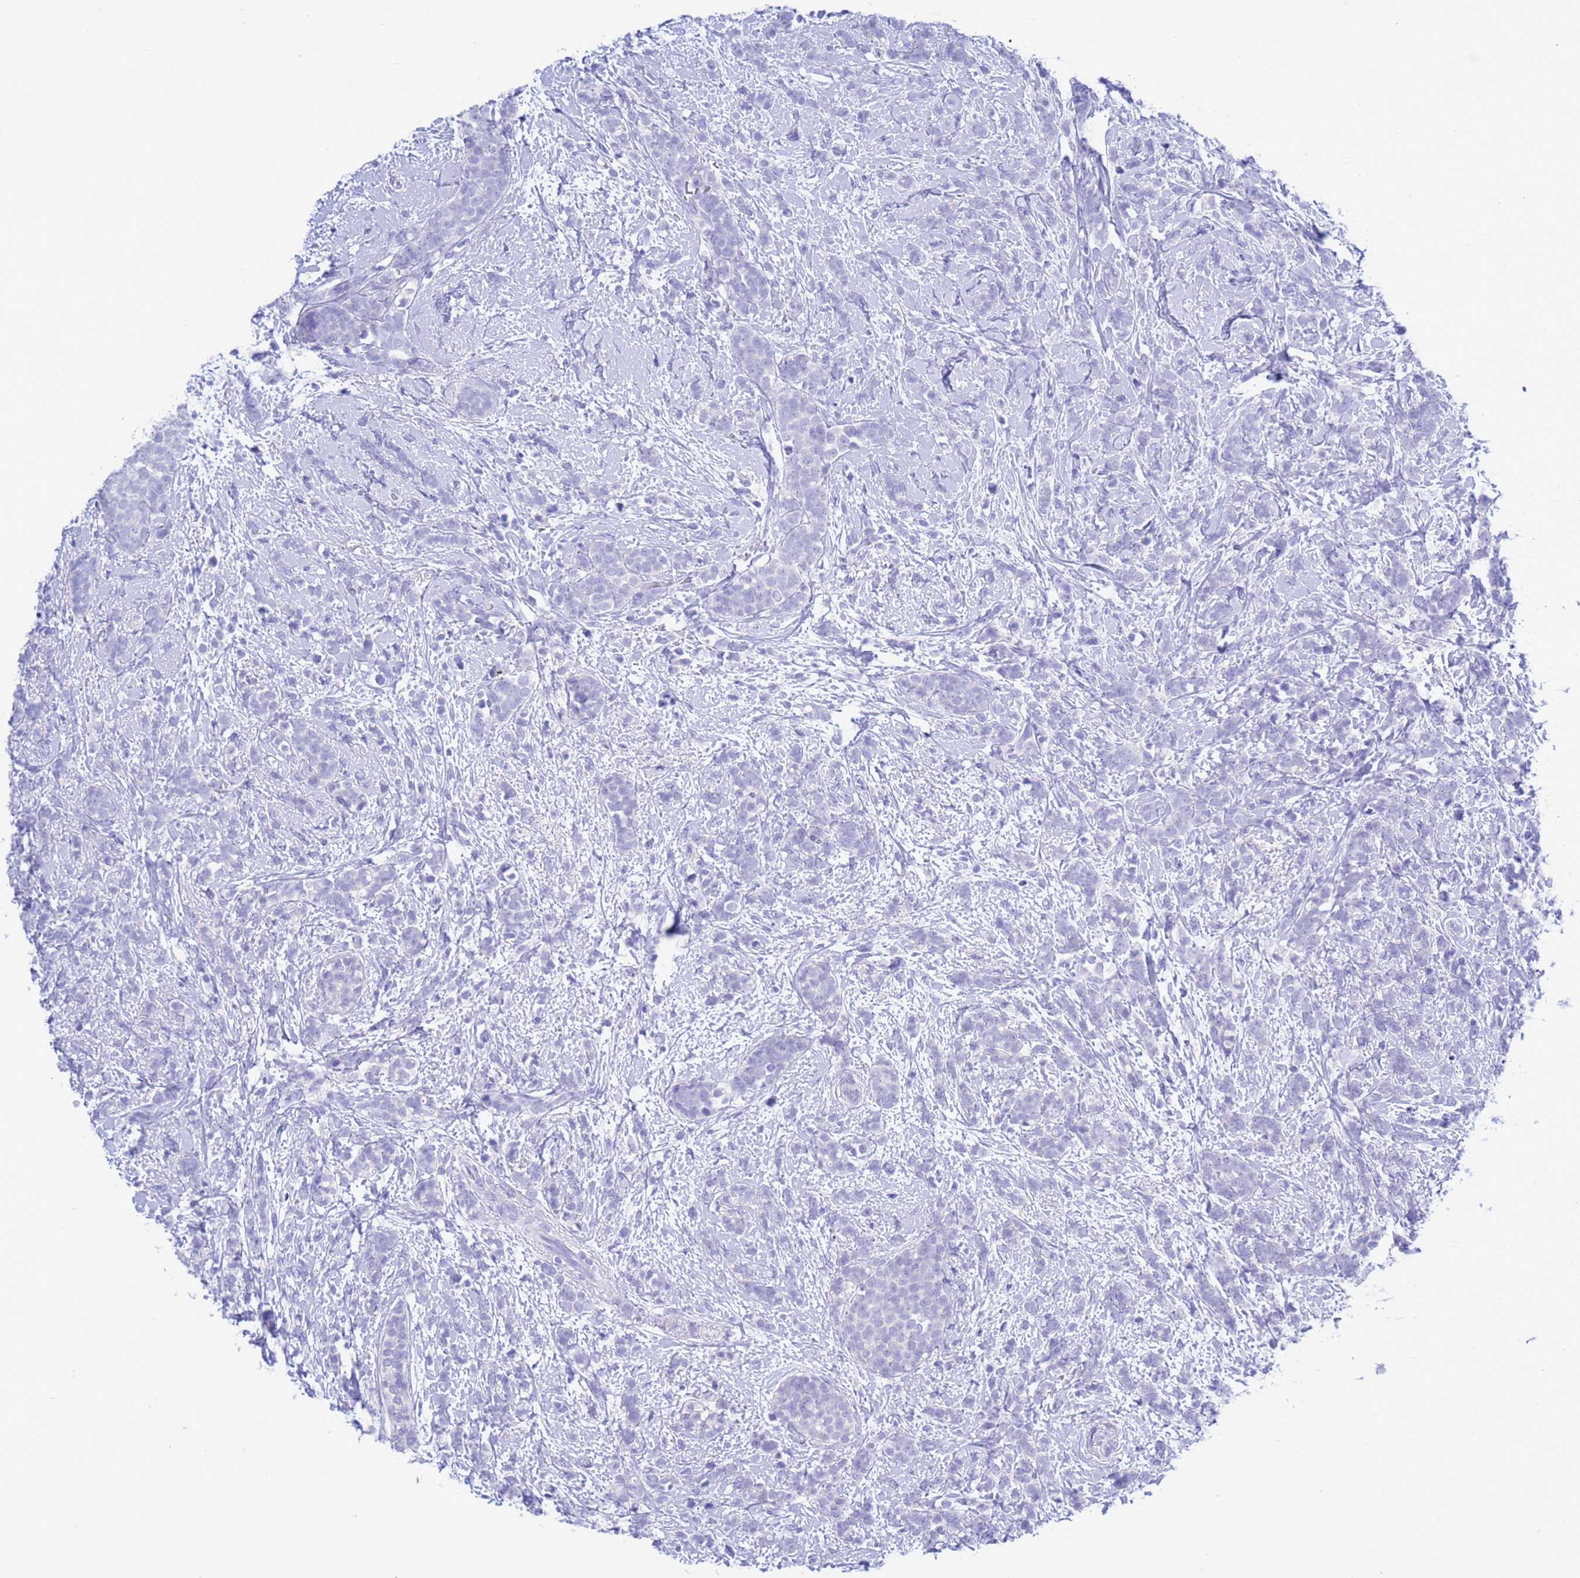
{"staining": {"intensity": "negative", "quantity": "none", "location": "none"}, "tissue": "breast cancer", "cell_type": "Tumor cells", "image_type": "cancer", "snomed": [{"axis": "morphology", "description": "Lobular carcinoma"}, {"axis": "topography", "description": "Breast"}], "caption": "This is a histopathology image of IHC staining of breast cancer, which shows no staining in tumor cells.", "gene": "GSTM1", "patient": {"sex": "female", "age": 58}}